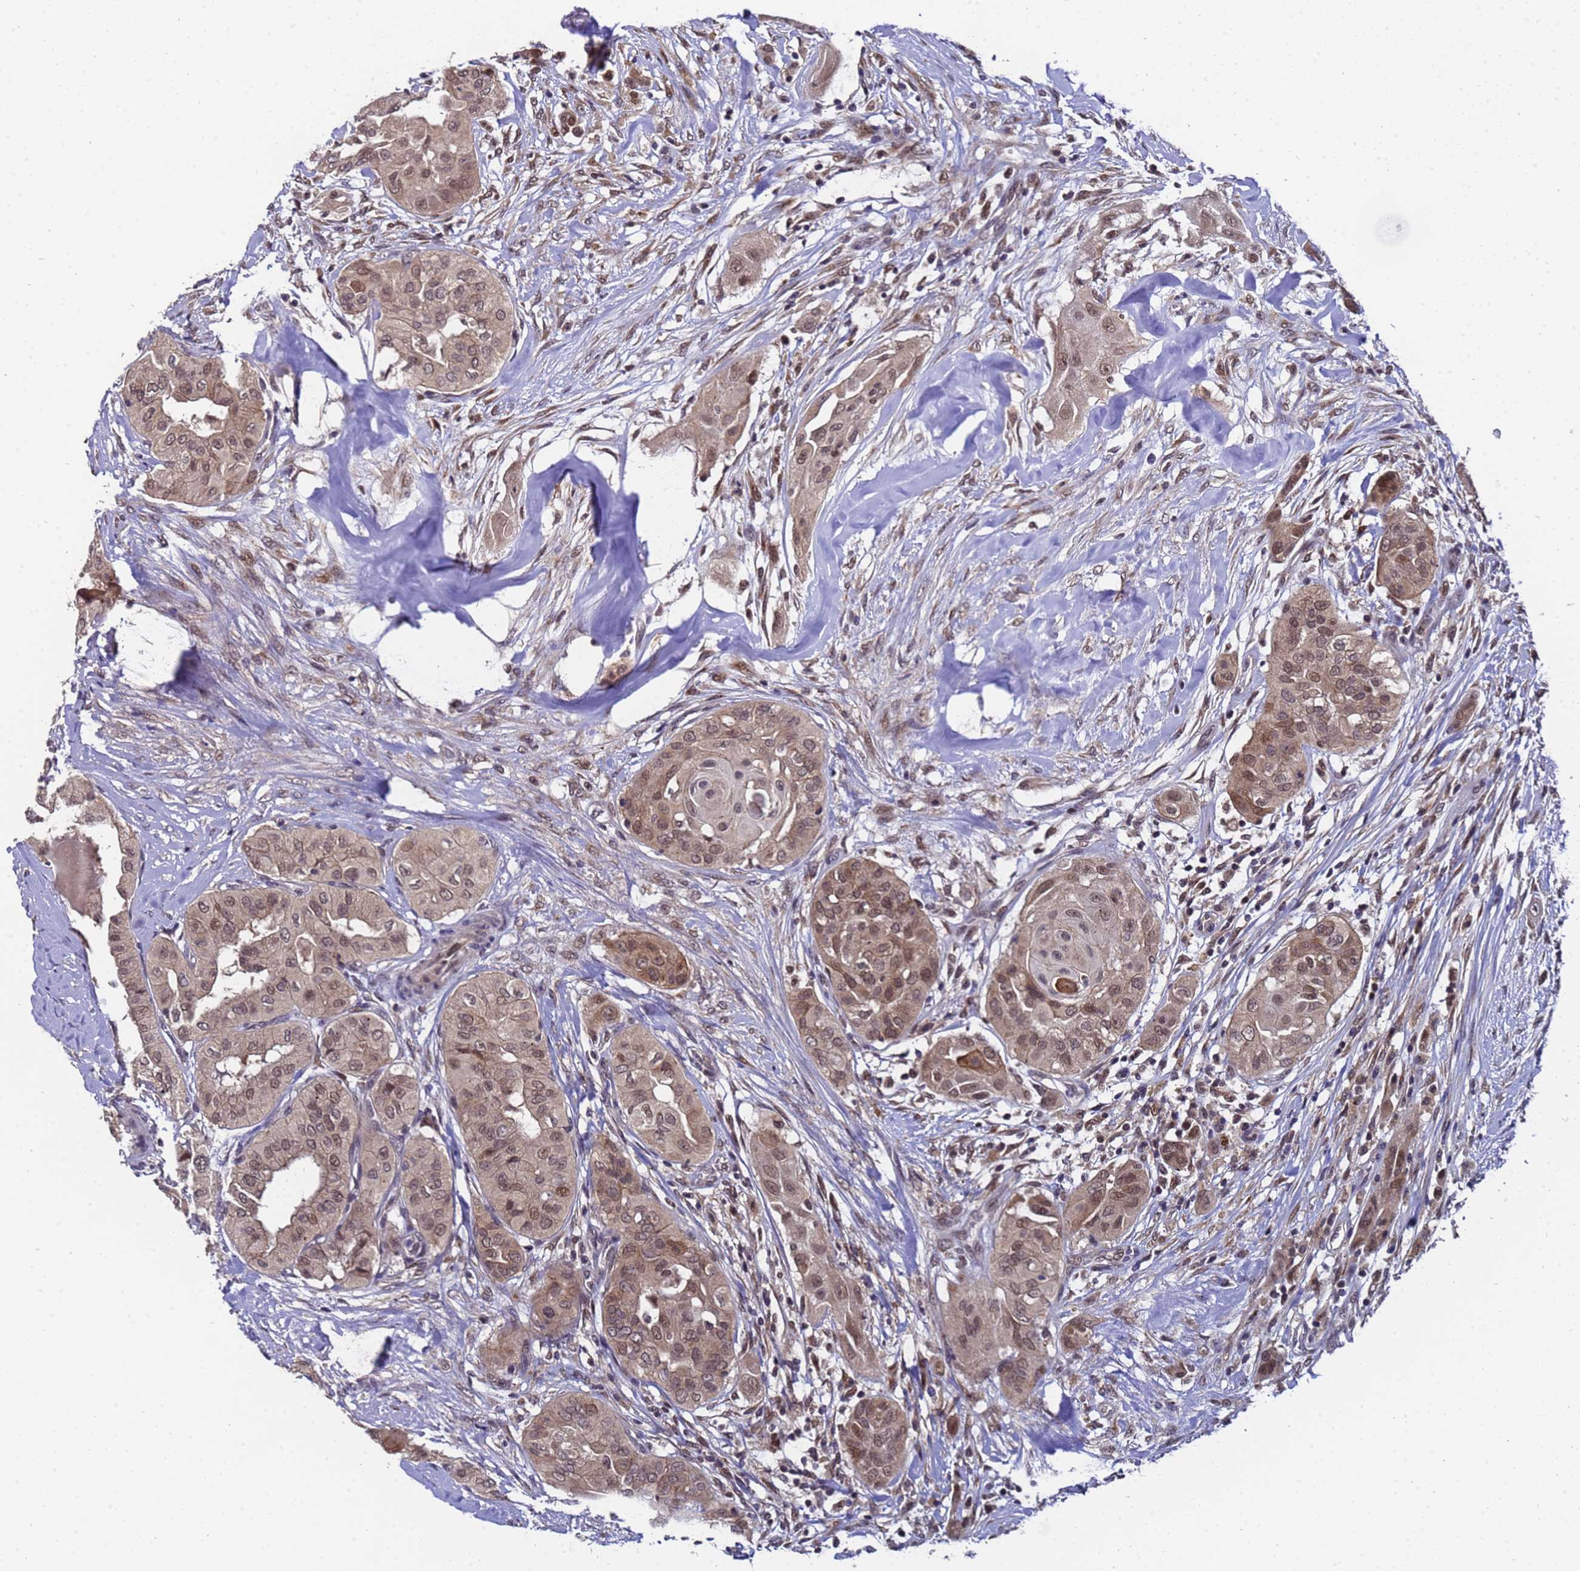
{"staining": {"intensity": "moderate", "quantity": ">75%", "location": "cytoplasmic/membranous,nuclear"}, "tissue": "thyroid cancer", "cell_type": "Tumor cells", "image_type": "cancer", "snomed": [{"axis": "morphology", "description": "Papillary adenocarcinoma, NOS"}, {"axis": "topography", "description": "Thyroid gland"}], "caption": "A micrograph of thyroid cancer (papillary adenocarcinoma) stained for a protein shows moderate cytoplasmic/membranous and nuclear brown staining in tumor cells. The staining is performed using DAB brown chromogen to label protein expression. The nuclei are counter-stained blue using hematoxylin.", "gene": "ANAPC13", "patient": {"sex": "female", "age": 59}}